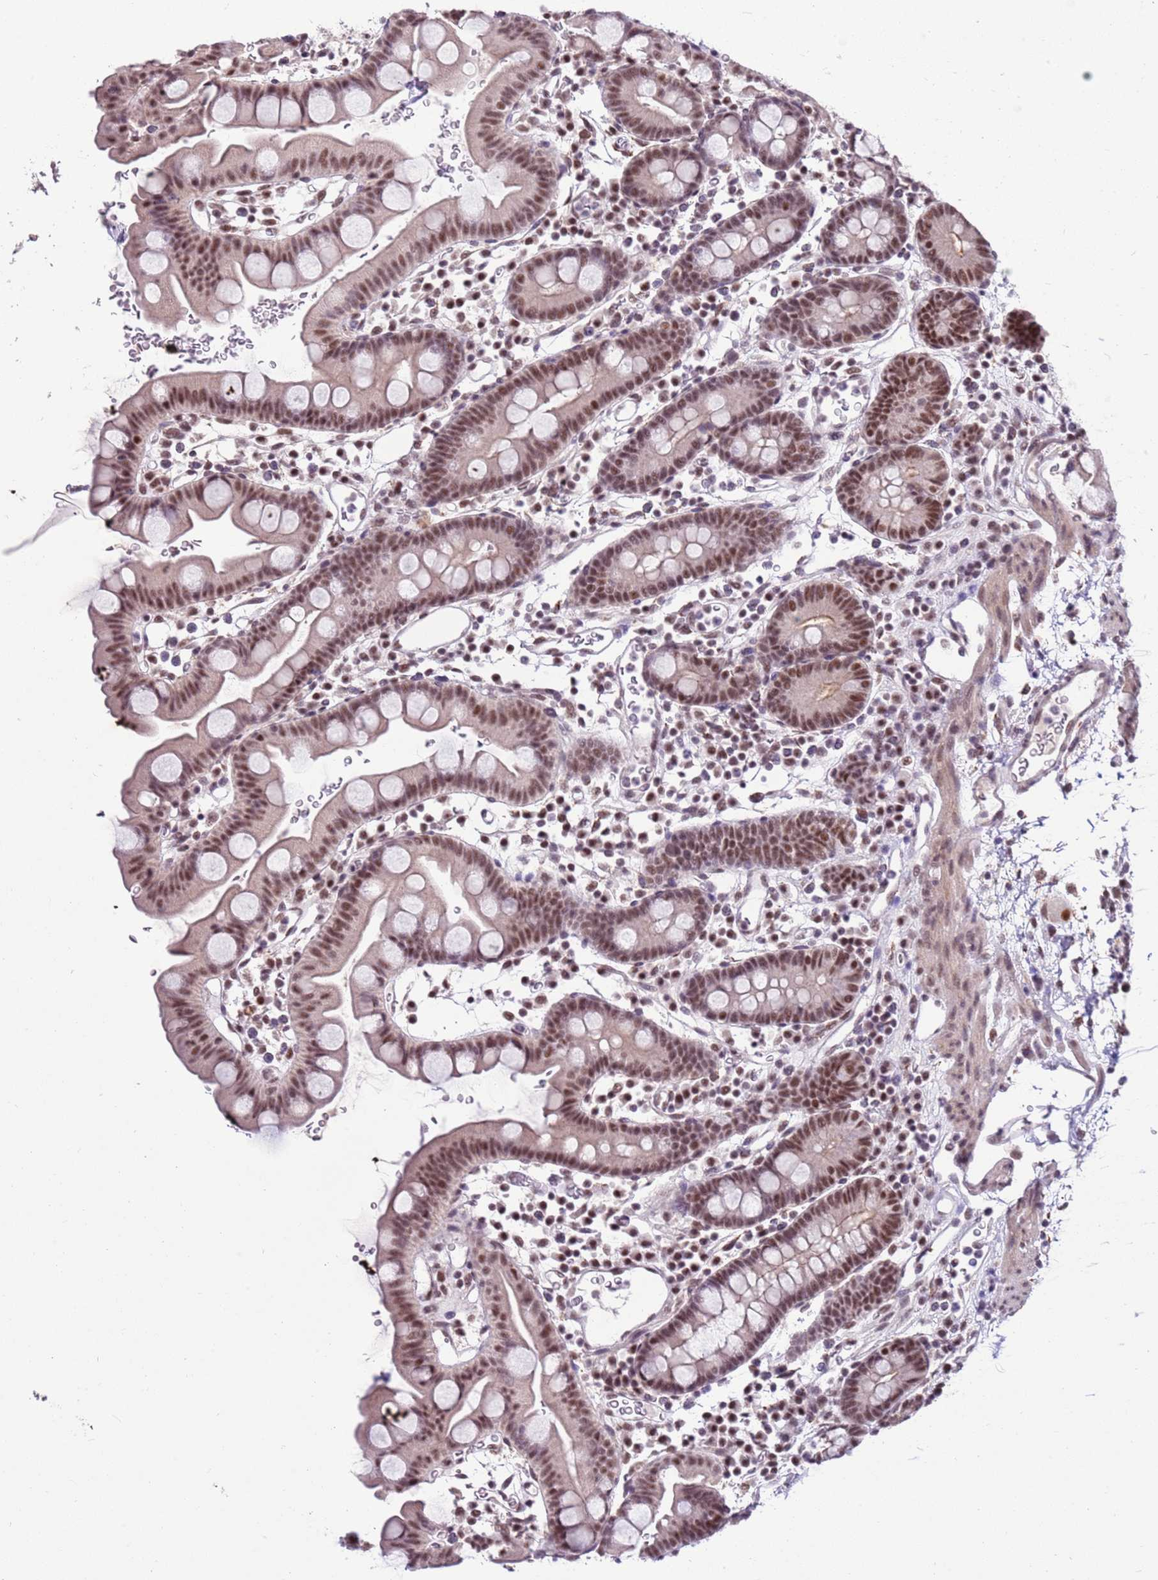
{"staining": {"intensity": "moderate", "quantity": ">75%", "location": "nuclear"}, "tissue": "small intestine", "cell_type": "Glandular cells", "image_type": "normal", "snomed": [{"axis": "morphology", "description": "Normal tissue, NOS"}, {"axis": "topography", "description": "Stomach, upper"}, {"axis": "topography", "description": "Stomach, lower"}, {"axis": "topography", "description": "Small intestine"}], "caption": "Brown immunohistochemical staining in unremarkable small intestine displays moderate nuclear expression in approximately >75% of glandular cells.", "gene": "AKAP8L", "patient": {"sex": "male", "age": 68}}